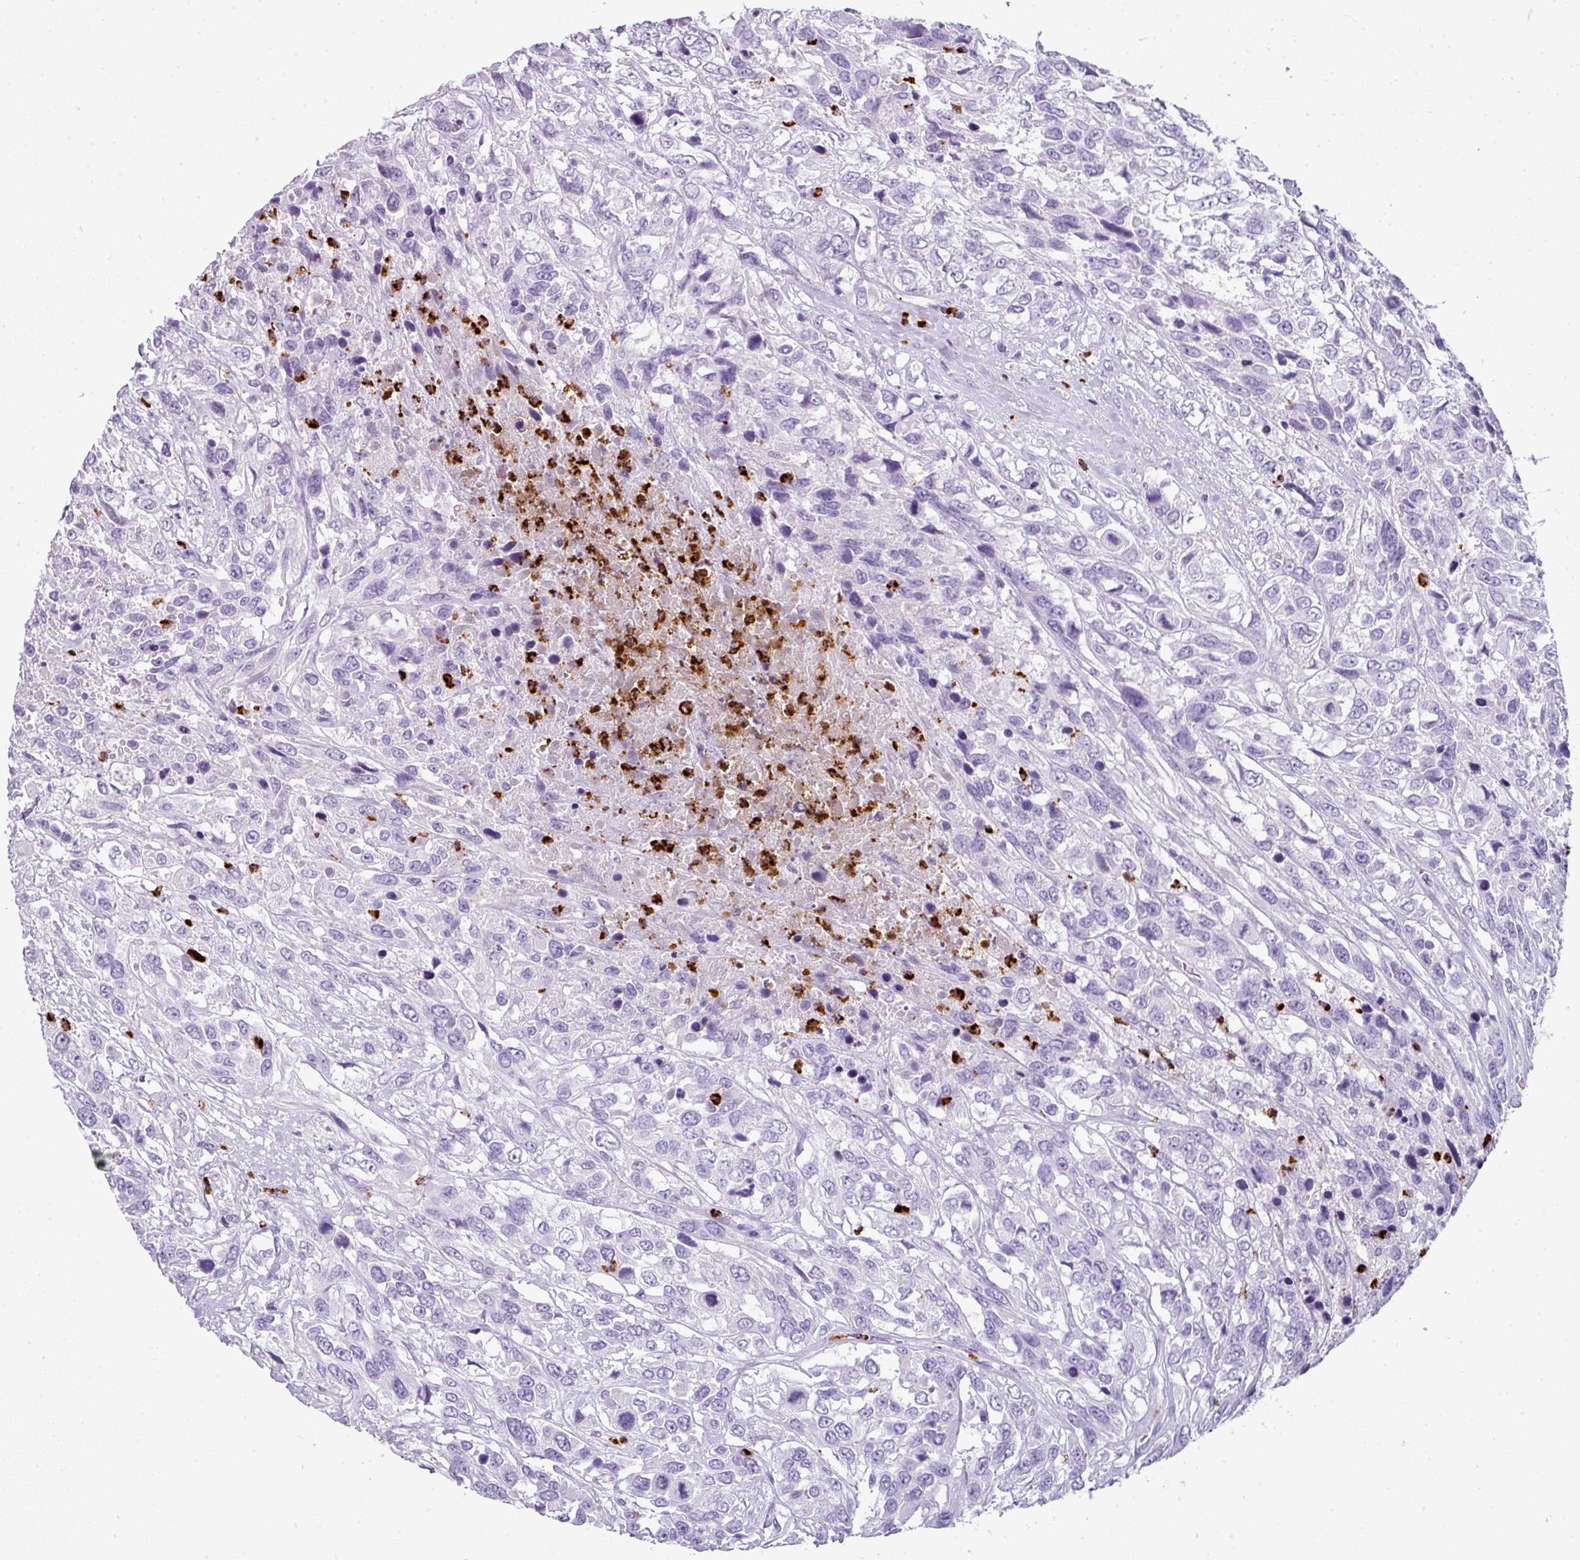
{"staining": {"intensity": "negative", "quantity": "none", "location": "none"}, "tissue": "urothelial cancer", "cell_type": "Tumor cells", "image_type": "cancer", "snomed": [{"axis": "morphology", "description": "Urothelial carcinoma, High grade"}, {"axis": "topography", "description": "Urinary bladder"}], "caption": "The immunohistochemistry (IHC) photomicrograph has no significant expression in tumor cells of high-grade urothelial carcinoma tissue.", "gene": "CTSG", "patient": {"sex": "female", "age": 70}}